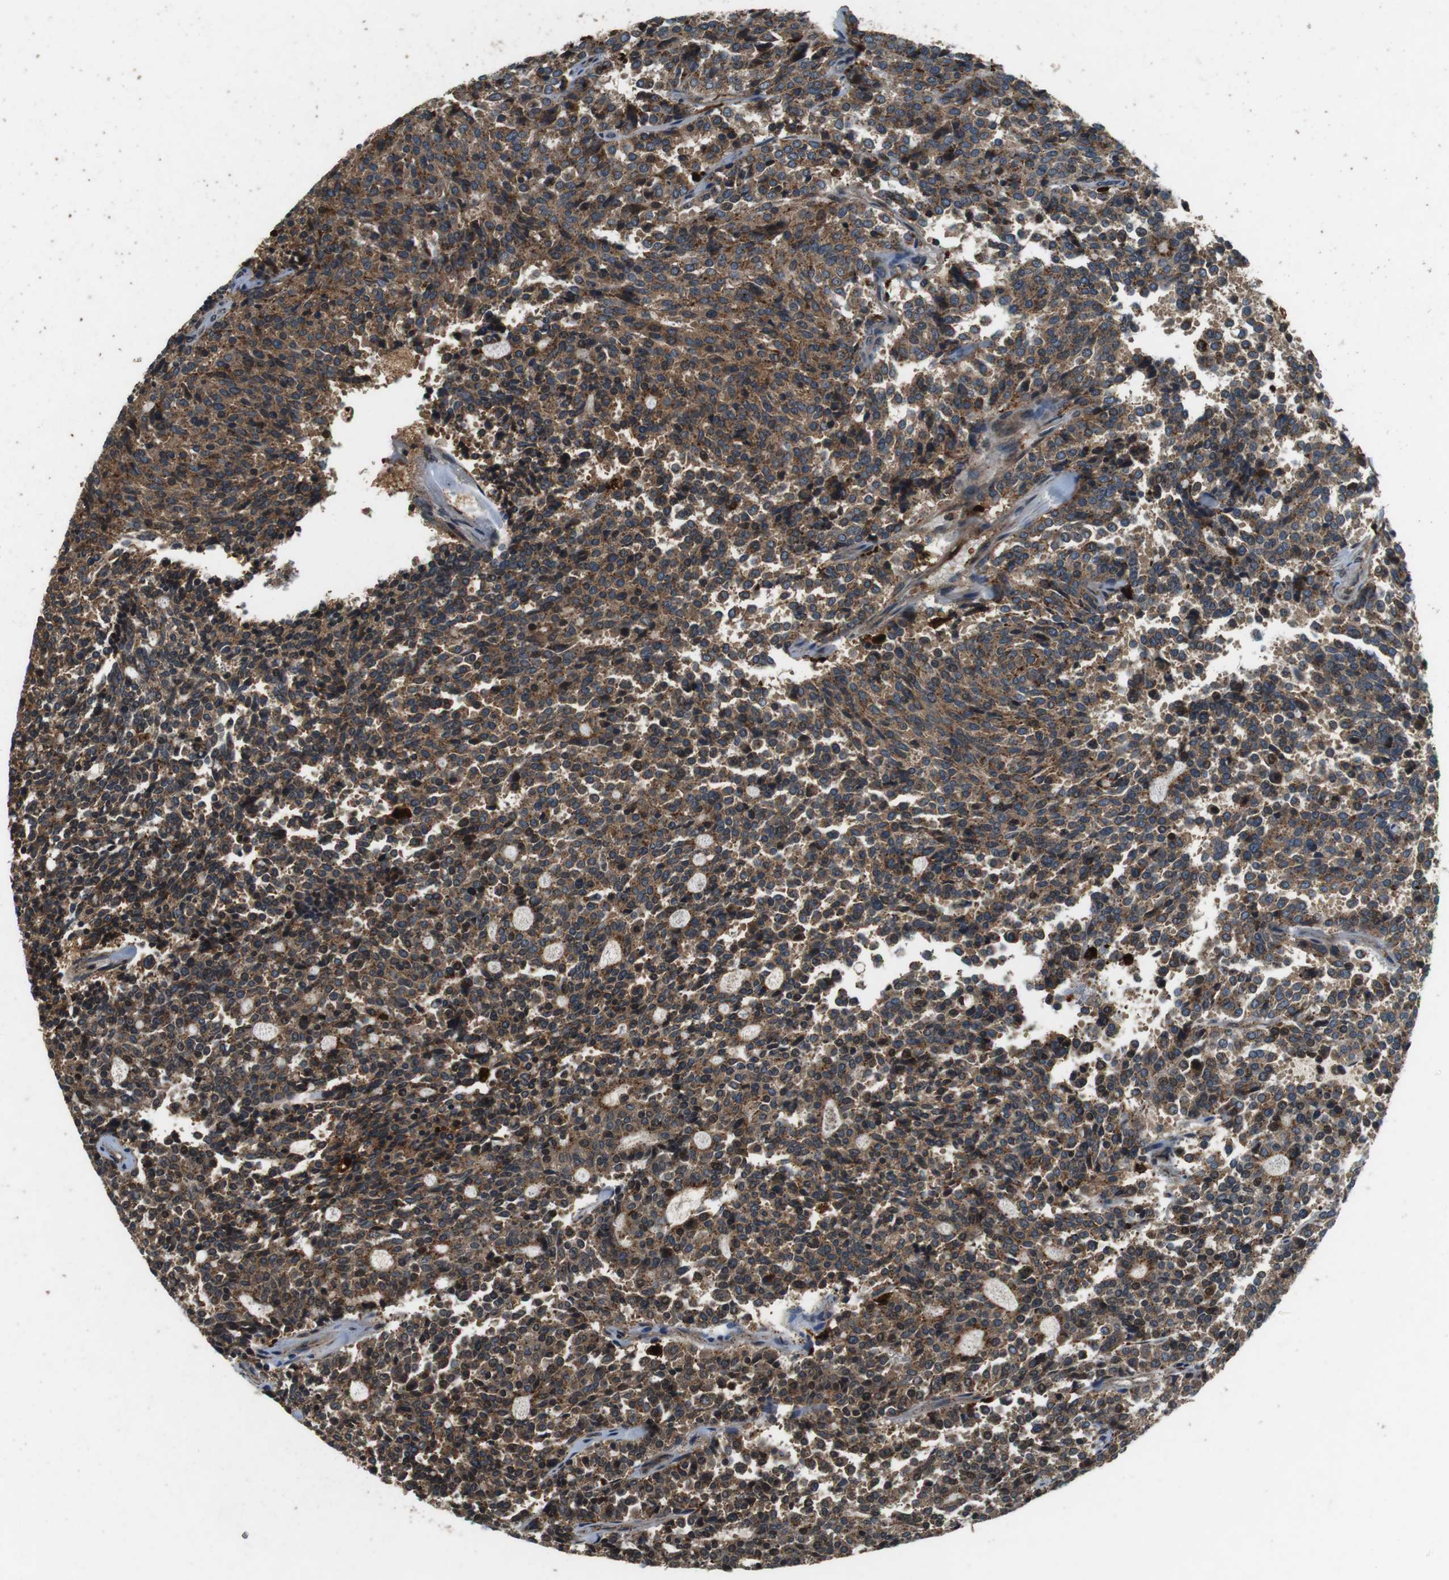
{"staining": {"intensity": "moderate", "quantity": ">75%", "location": "cytoplasmic/membranous"}, "tissue": "carcinoid", "cell_type": "Tumor cells", "image_type": "cancer", "snomed": [{"axis": "morphology", "description": "Carcinoid, malignant, NOS"}, {"axis": "topography", "description": "Pancreas"}], "caption": "This histopathology image shows immunohistochemistry staining of human malignant carcinoid, with medium moderate cytoplasmic/membranous positivity in about >75% of tumor cells.", "gene": "TXNRD1", "patient": {"sex": "female", "age": 54}}